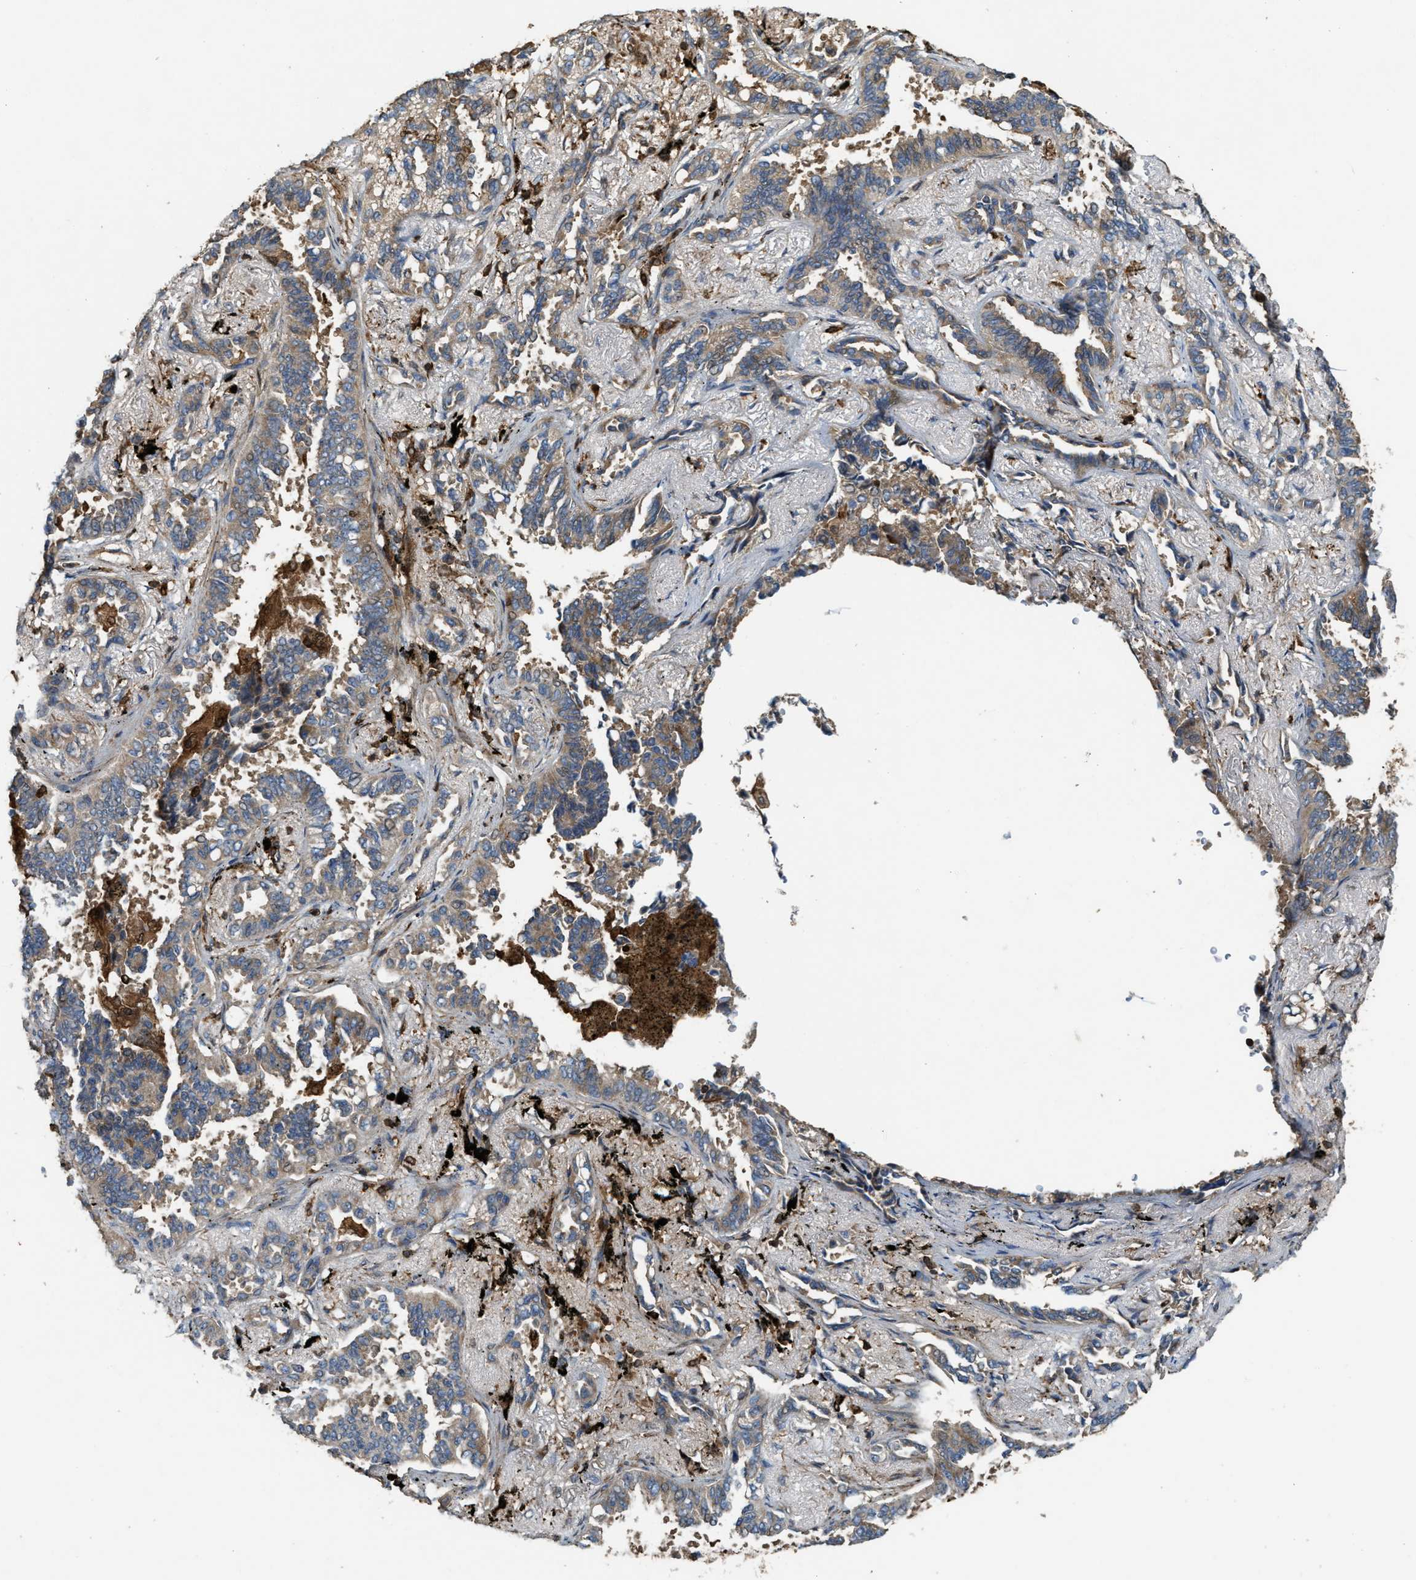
{"staining": {"intensity": "moderate", "quantity": "25%-75%", "location": "cytoplasmic/membranous"}, "tissue": "lung cancer", "cell_type": "Tumor cells", "image_type": "cancer", "snomed": [{"axis": "morphology", "description": "Adenocarcinoma, NOS"}, {"axis": "topography", "description": "Lung"}], "caption": "Moderate cytoplasmic/membranous protein staining is identified in about 25%-75% of tumor cells in adenocarcinoma (lung). (Stains: DAB in brown, nuclei in blue, Microscopy: brightfield microscopy at high magnification).", "gene": "SERPINB5", "patient": {"sex": "male", "age": 59}}